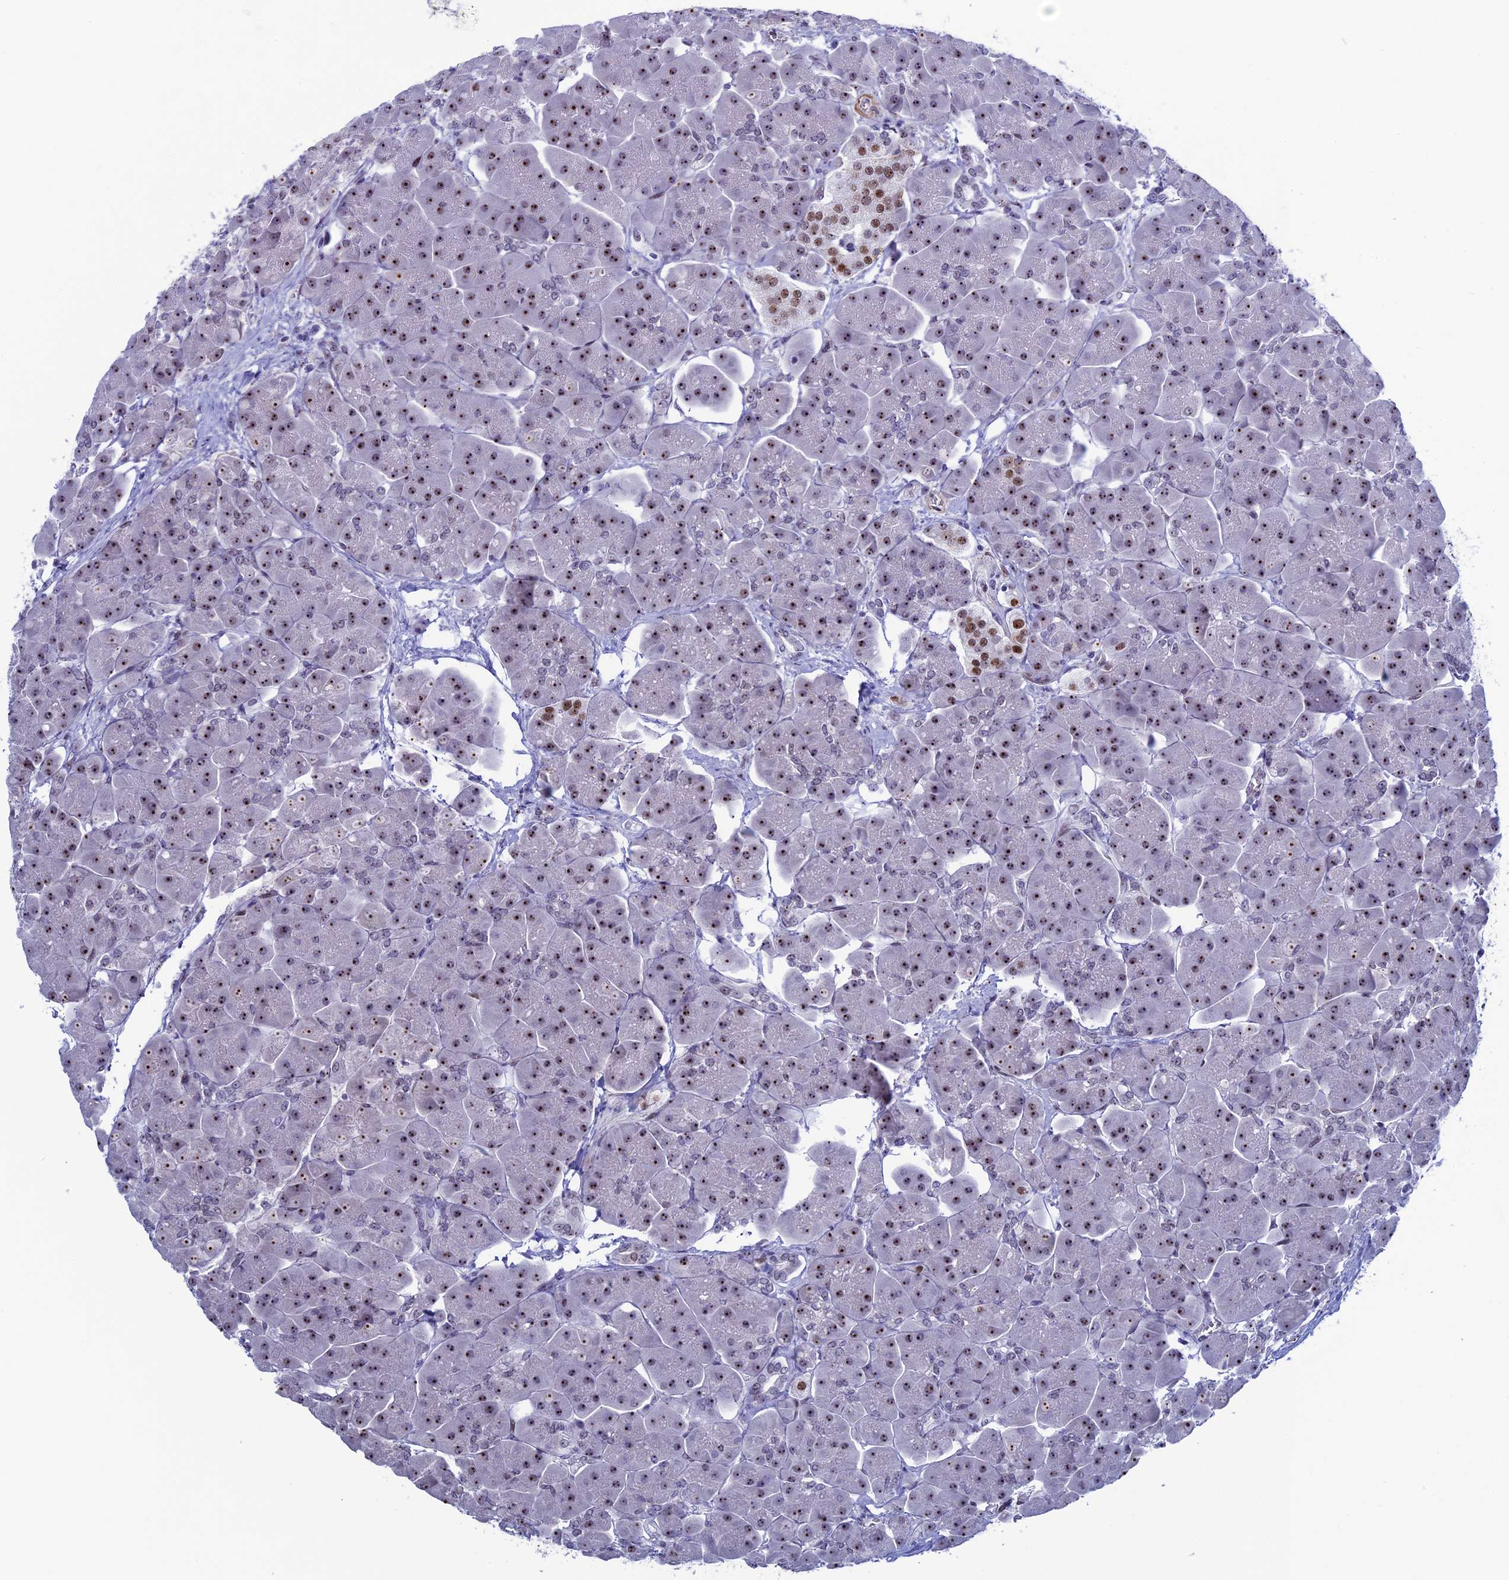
{"staining": {"intensity": "moderate", "quantity": "25%-75%", "location": "nuclear"}, "tissue": "pancreas", "cell_type": "Exocrine glandular cells", "image_type": "normal", "snomed": [{"axis": "morphology", "description": "Normal tissue, NOS"}, {"axis": "topography", "description": "Pancreas"}], "caption": "Human pancreas stained for a protein (brown) demonstrates moderate nuclear positive positivity in approximately 25%-75% of exocrine glandular cells.", "gene": "CCDC86", "patient": {"sex": "male", "age": 66}}